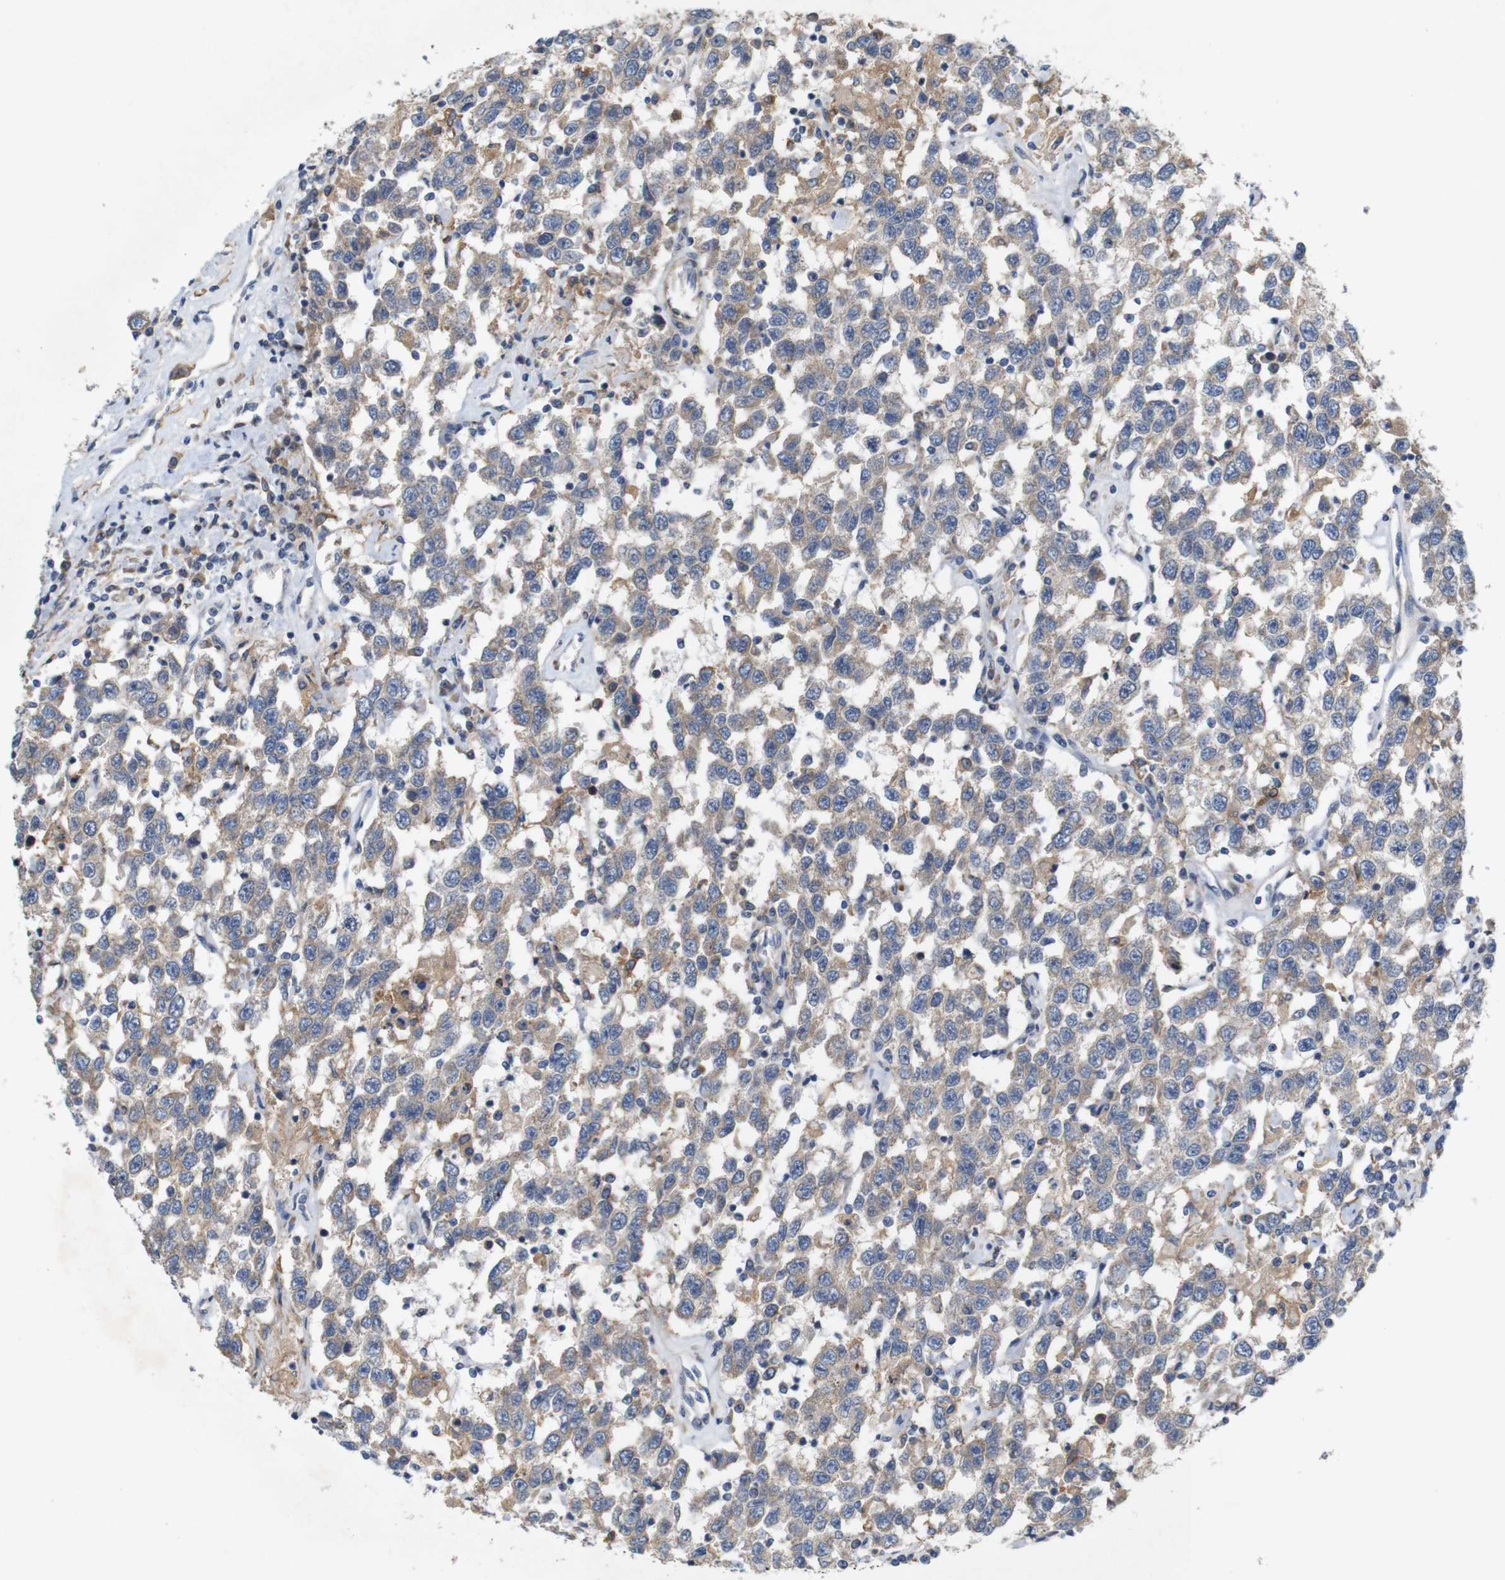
{"staining": {"intensity": "weak", "quantity": ">75%", "location": "cytoplasmic/membranous"}, "tissue": "testis cancer", "cell_type": "Tumor cells", "image_type": "cancer", "snomed": [{"axis": "morphology", "description": "Seminoma, NOS"}, {"axis": "topography", "description": "Testis"}], "caption": "Seminoma (testis) was stained to show a protein in brown. There is low levels of weak cytoplasmic/membranous positivity in approximately >75% of tumor cells. (DAB (3,3'-diaminobenzidine) IHC with brightfield microscopy, high magnification).", "gene": "SIGLEC8", "patient": {"sex": "male", "age": 41}}